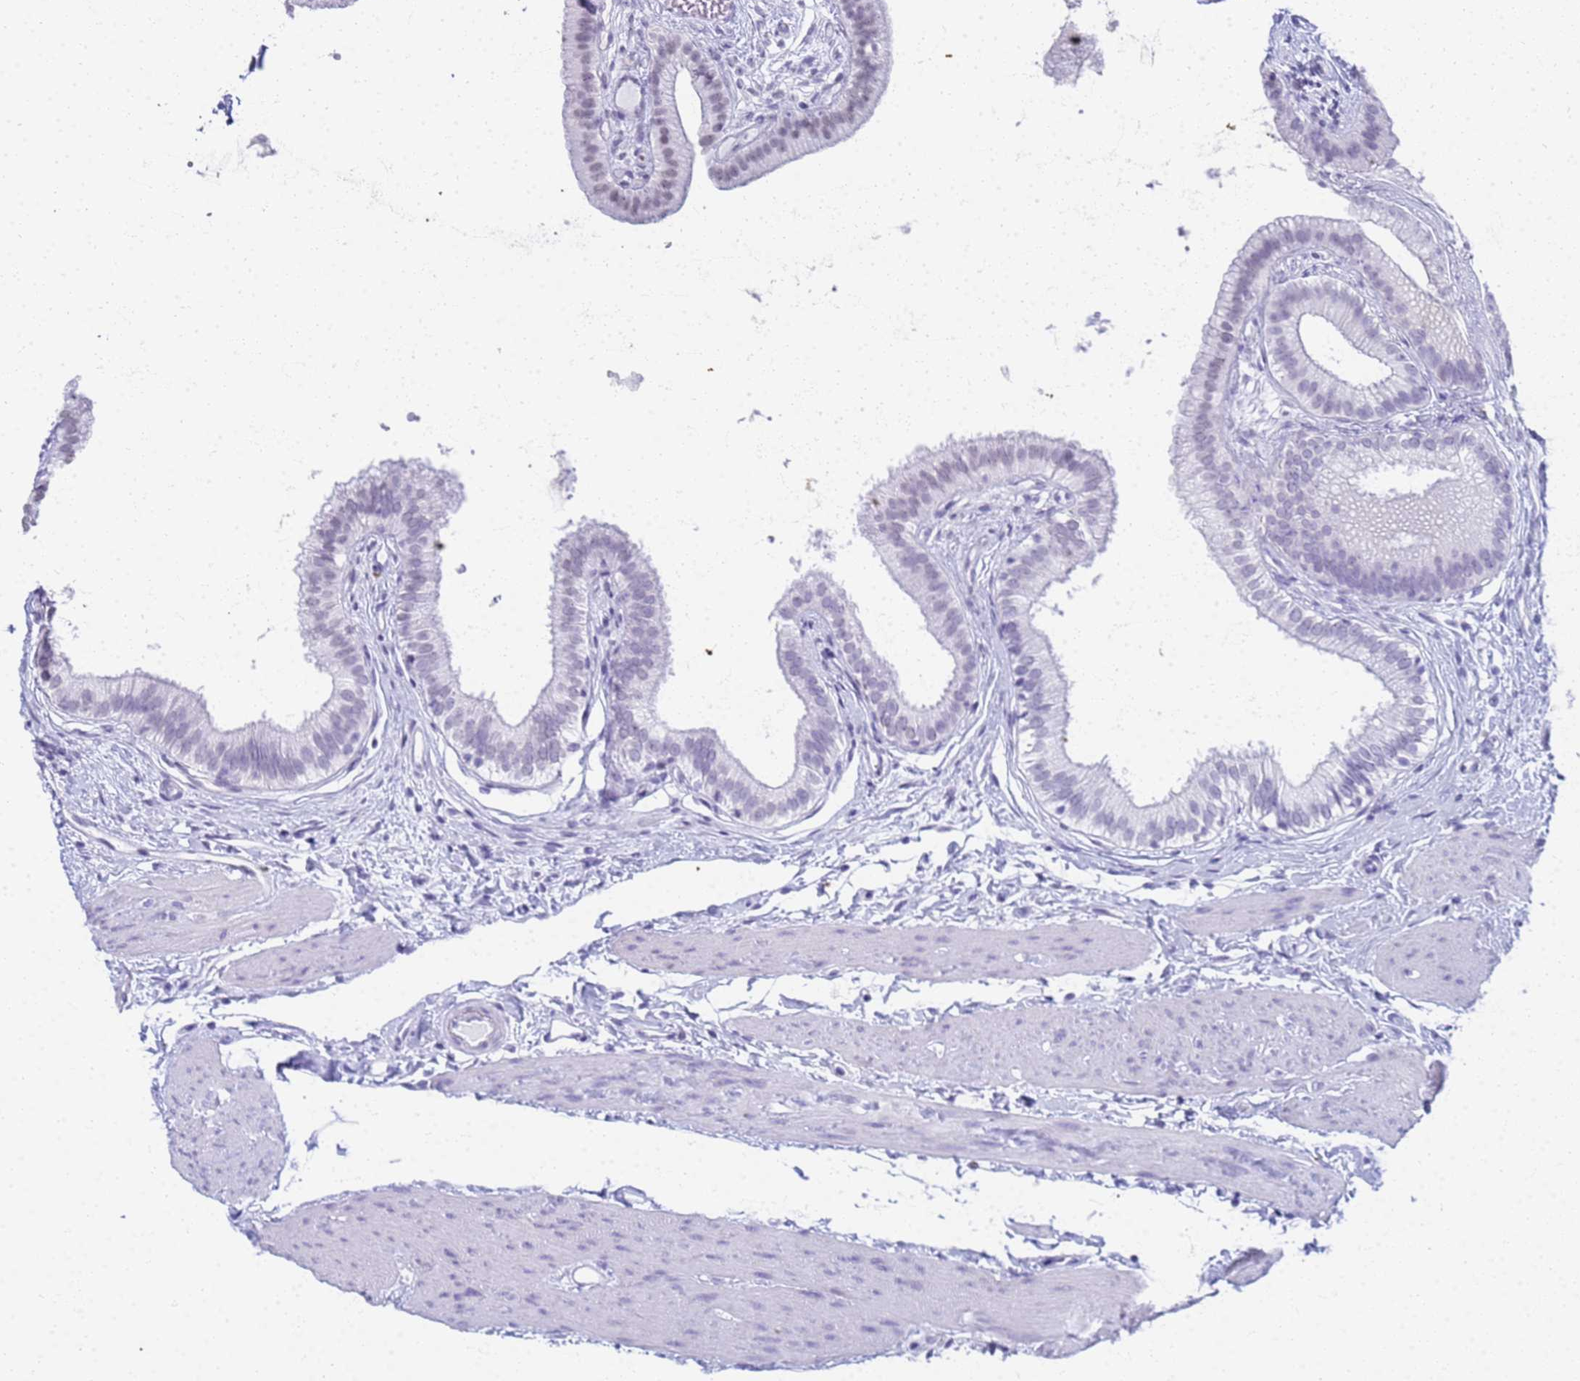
{"staining": {"intensity": "negative", "quantity": "none", "location": "none"}, "tissue": "gallbladder", "cell_type": "Glandular cells", "image_type": "normal", "snomed": [{"axis": "morphology", "description": "Normal tissue, NOS"}, {"axis": "topography", "description": "Gallbladder"}], "caption": "Histopathology image shows no significant protein positivity in glandular cells of normal gallbladder.", "gene": "SLC7A9", "patient": {"sex": "female", "age": 54}}